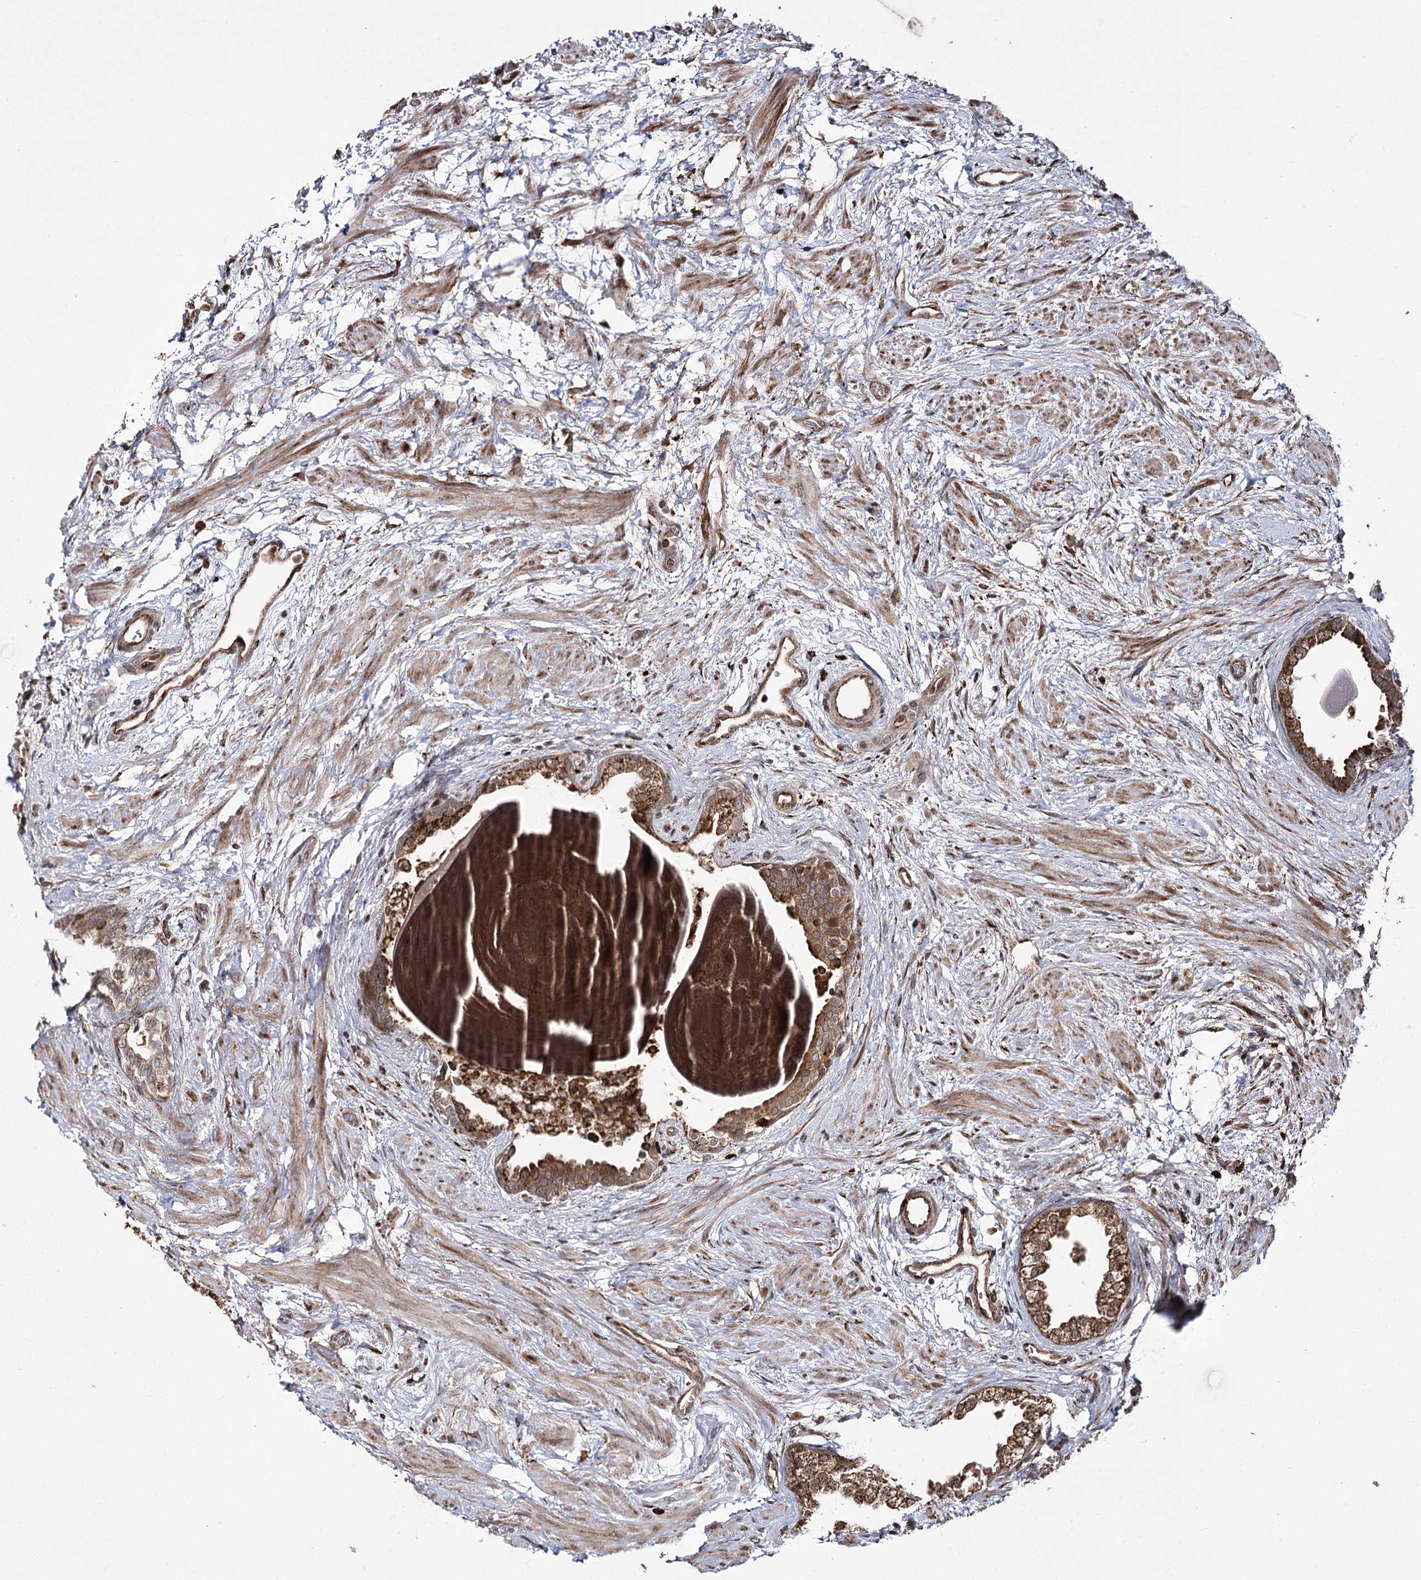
{"staining": {"intensity": "moderate", "quantity": ">75%", "location": "cytoplasmic/membranous"}, "tissue": "prostate", "cell_type": "Glandular cells", "image_type": "normal", "snomed": [{"axis": "morphology", "description": "Normal tissue, NOS"}, {"axis": "topography", "description": "Prostate"}], "caption": "High-power microscopy captured an immunohistochemistry histopathology image of normal prostate, revealing moderate cytoplasmic/membranous staining in approximately >75% of glandular cells. The staining is performed using DAB (3,3'-diaminobenzidine) brown chromogen to label protein expression. The nuclei are counter-stained blue using hematoxylin.", "gene": "FANCL", "patient": {"sex": "male", "age": 48}}